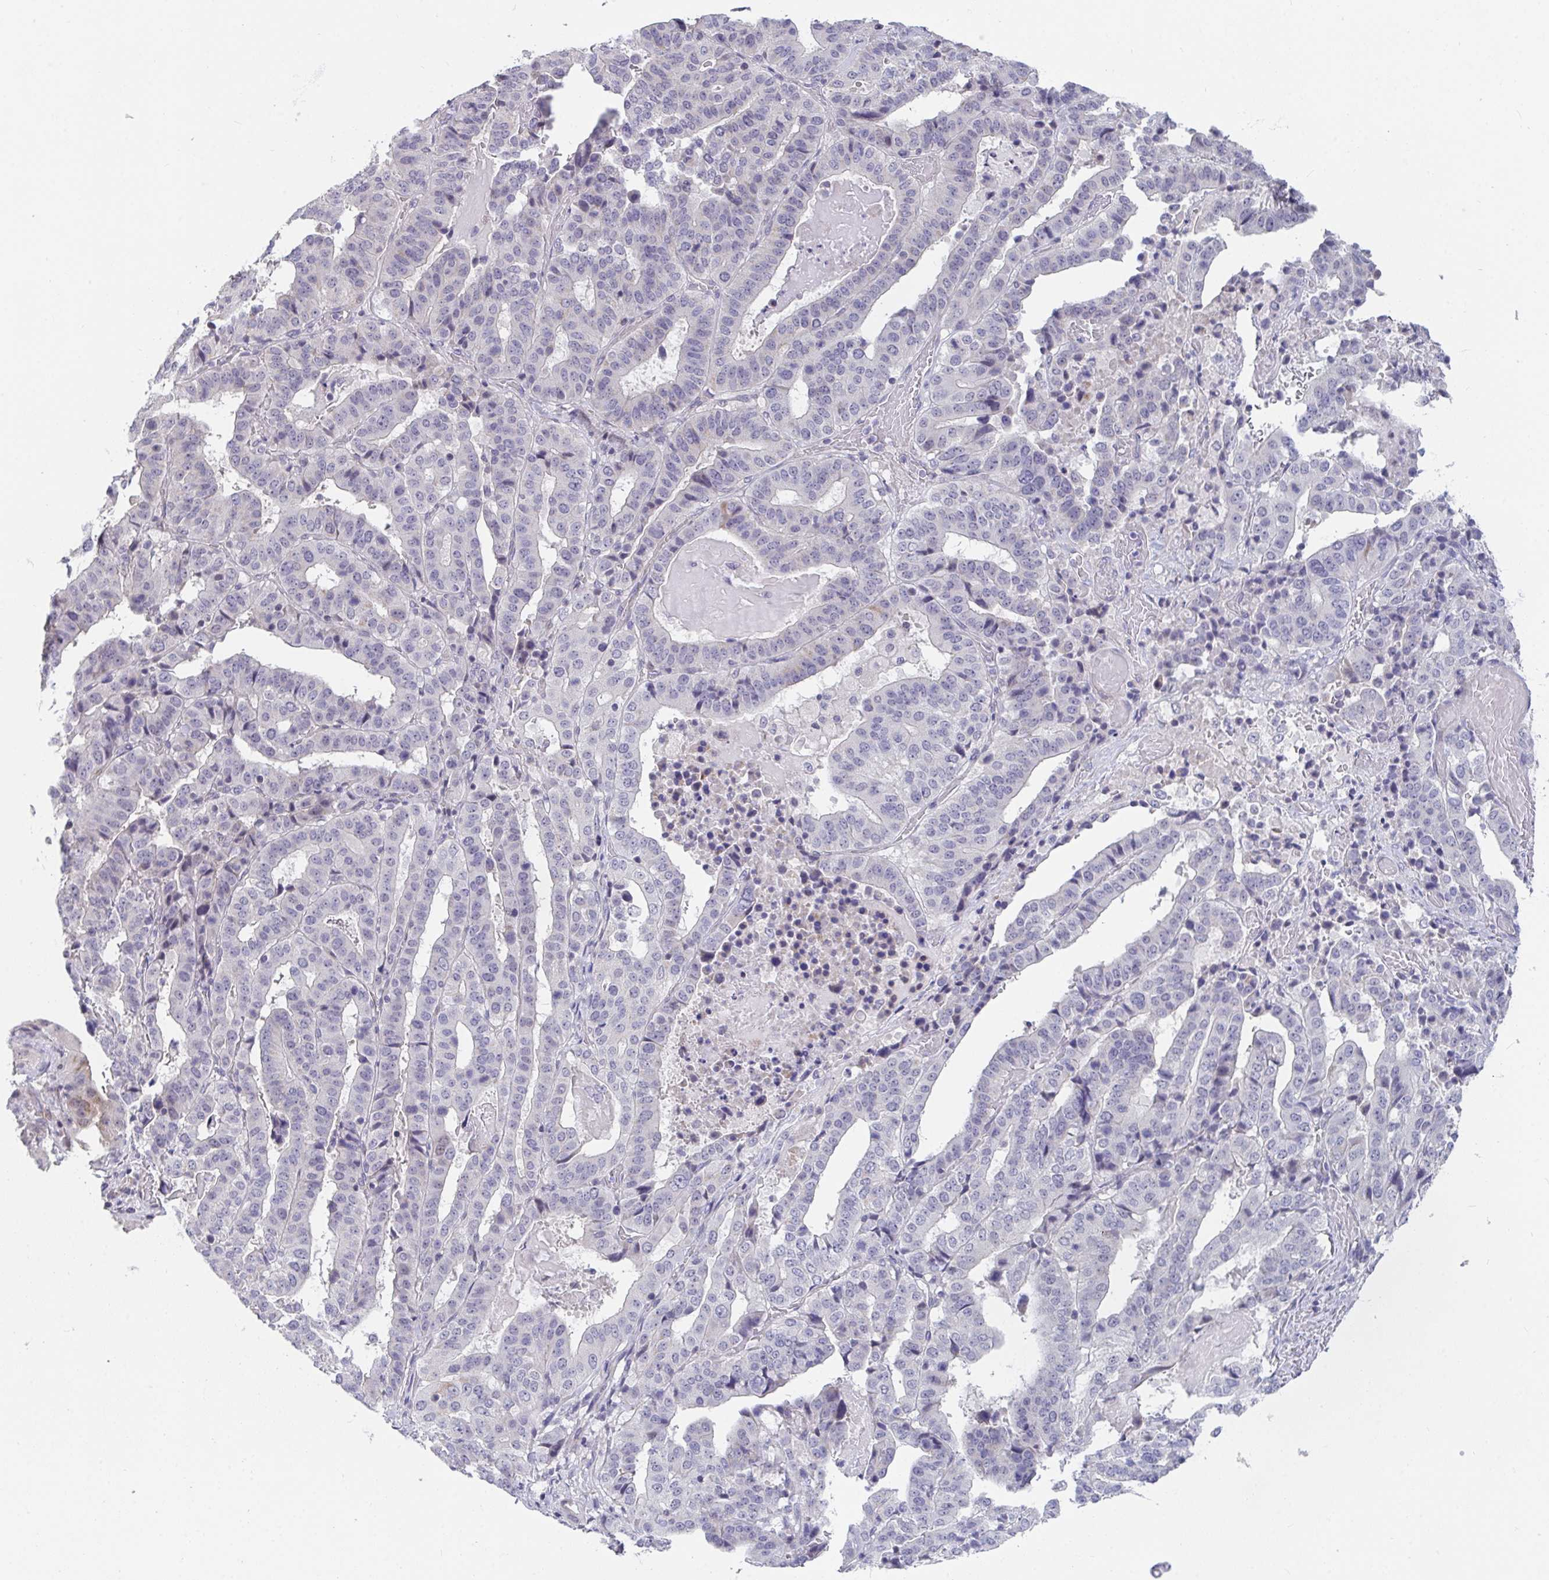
{"staining": {"intensity": "negative", "quantity": "none", "location": "none"}, "tissue": "stomach cancer", "cell_type": "Tumor cells", "image_type": "cancer", "snomed": [{"axis": "morphology", "description": "Adenocarcinoma, NOS"}, {"axis": "topography", "description": "Stomach"}], "caption": "Immunohistochemistry histopathology image of neoplastic tissue: human adenocarcinoma (stomach) stained with DAB (3,3'-diaminobenzidine) reveals no significant protein positivity in tumor cells.", "gene": "FAM156B", "patient": {"sex": "male", "age": 48}}